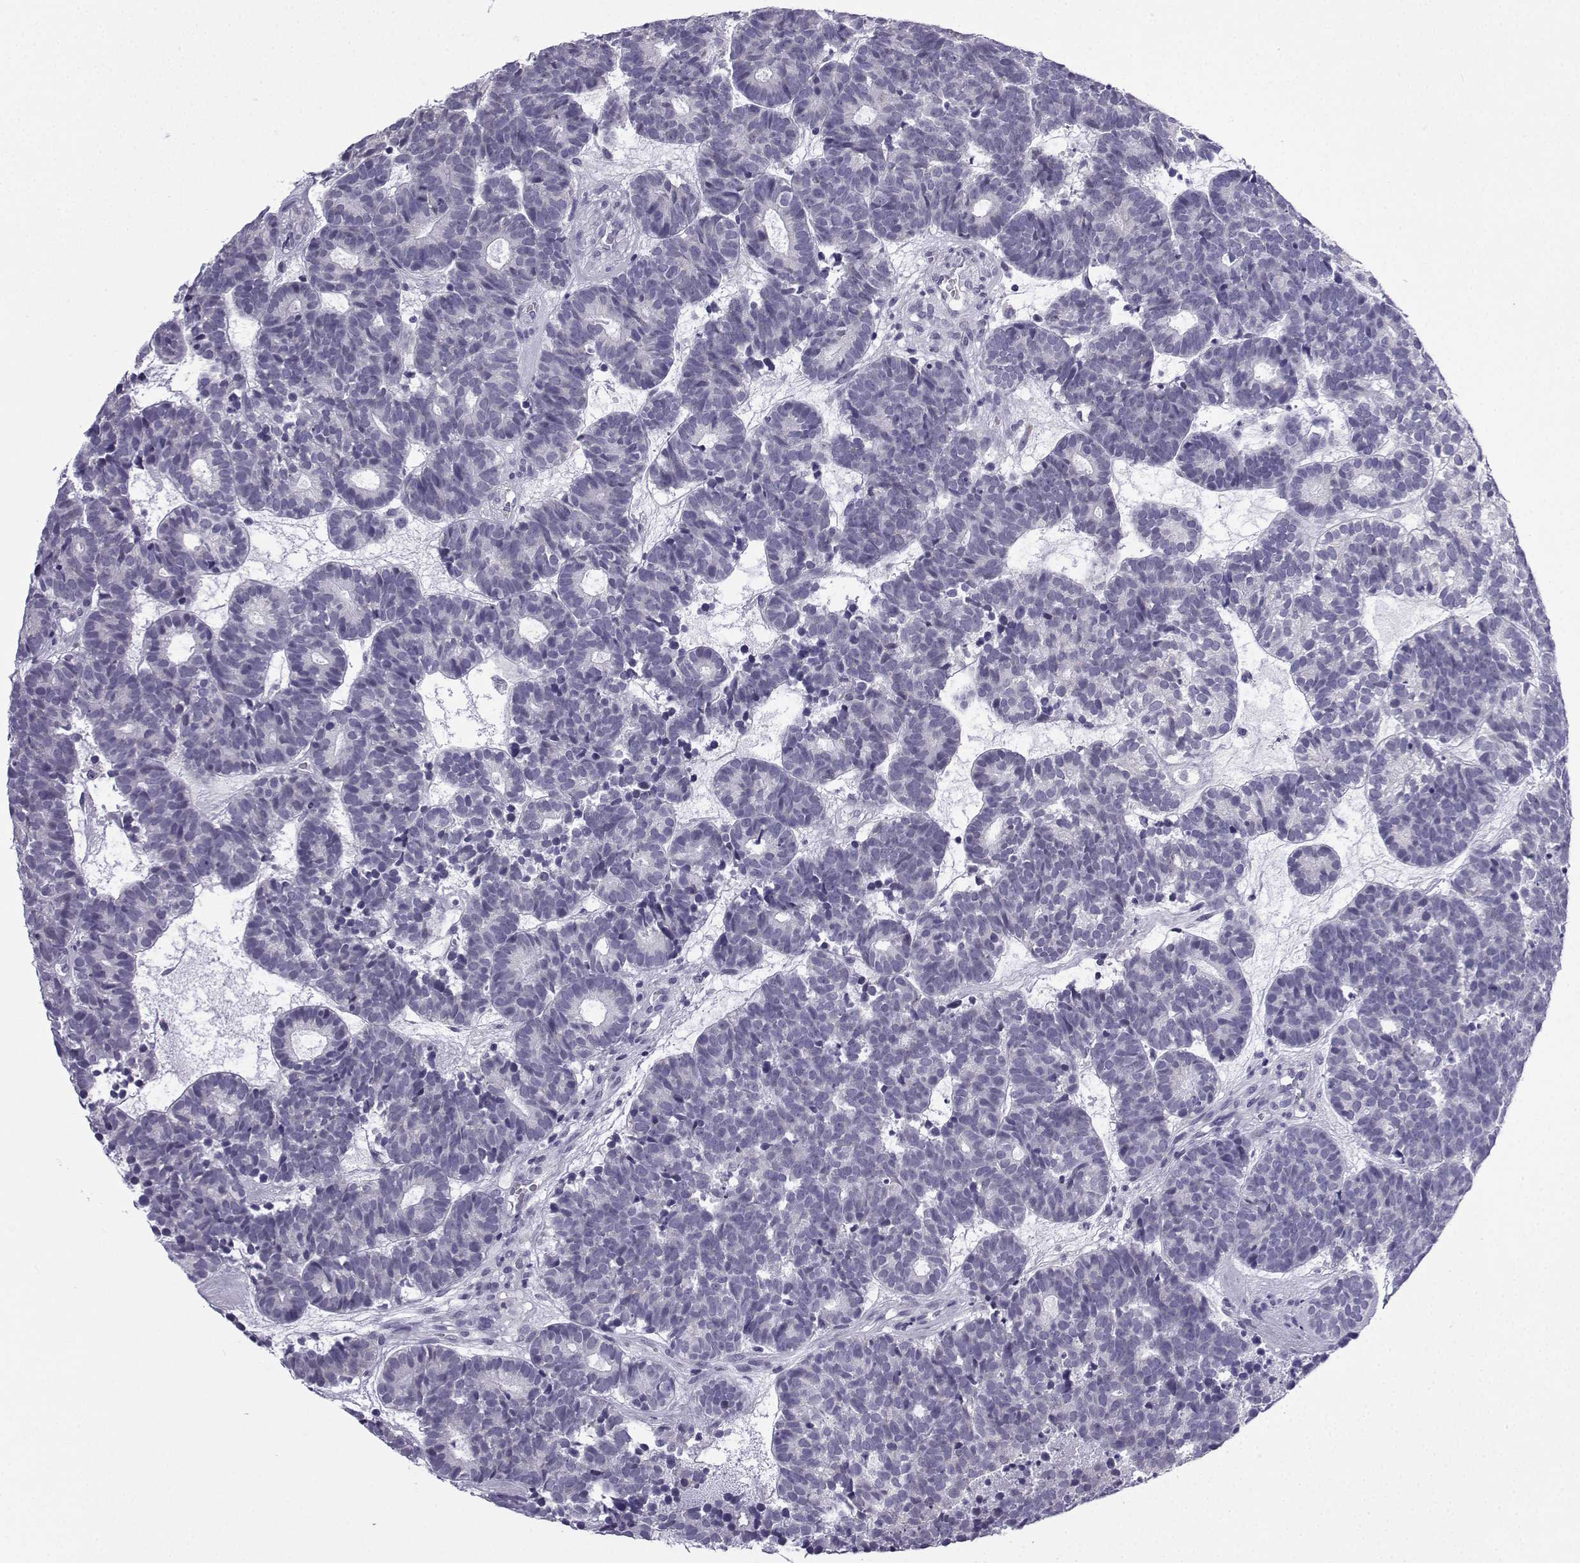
{"staining": {"intensity": "negative", "quantity": "none", "location": "none"}, "tissue": "head and neck cancer", "cell_type": "Tumor cells", "image_type": "cancer", "snomed": [{"axis": "morphology", "description": "Adenocarcinoma, NOS"}, {"axis": "topography", "description": "Head-Neck"}], "caption": "The IHC histopathology image has no significant positivity in tumor cells of head and neck cancer tissue.", "gene": "ACRBP", "patient": {"sex": "female", "age": 81}}